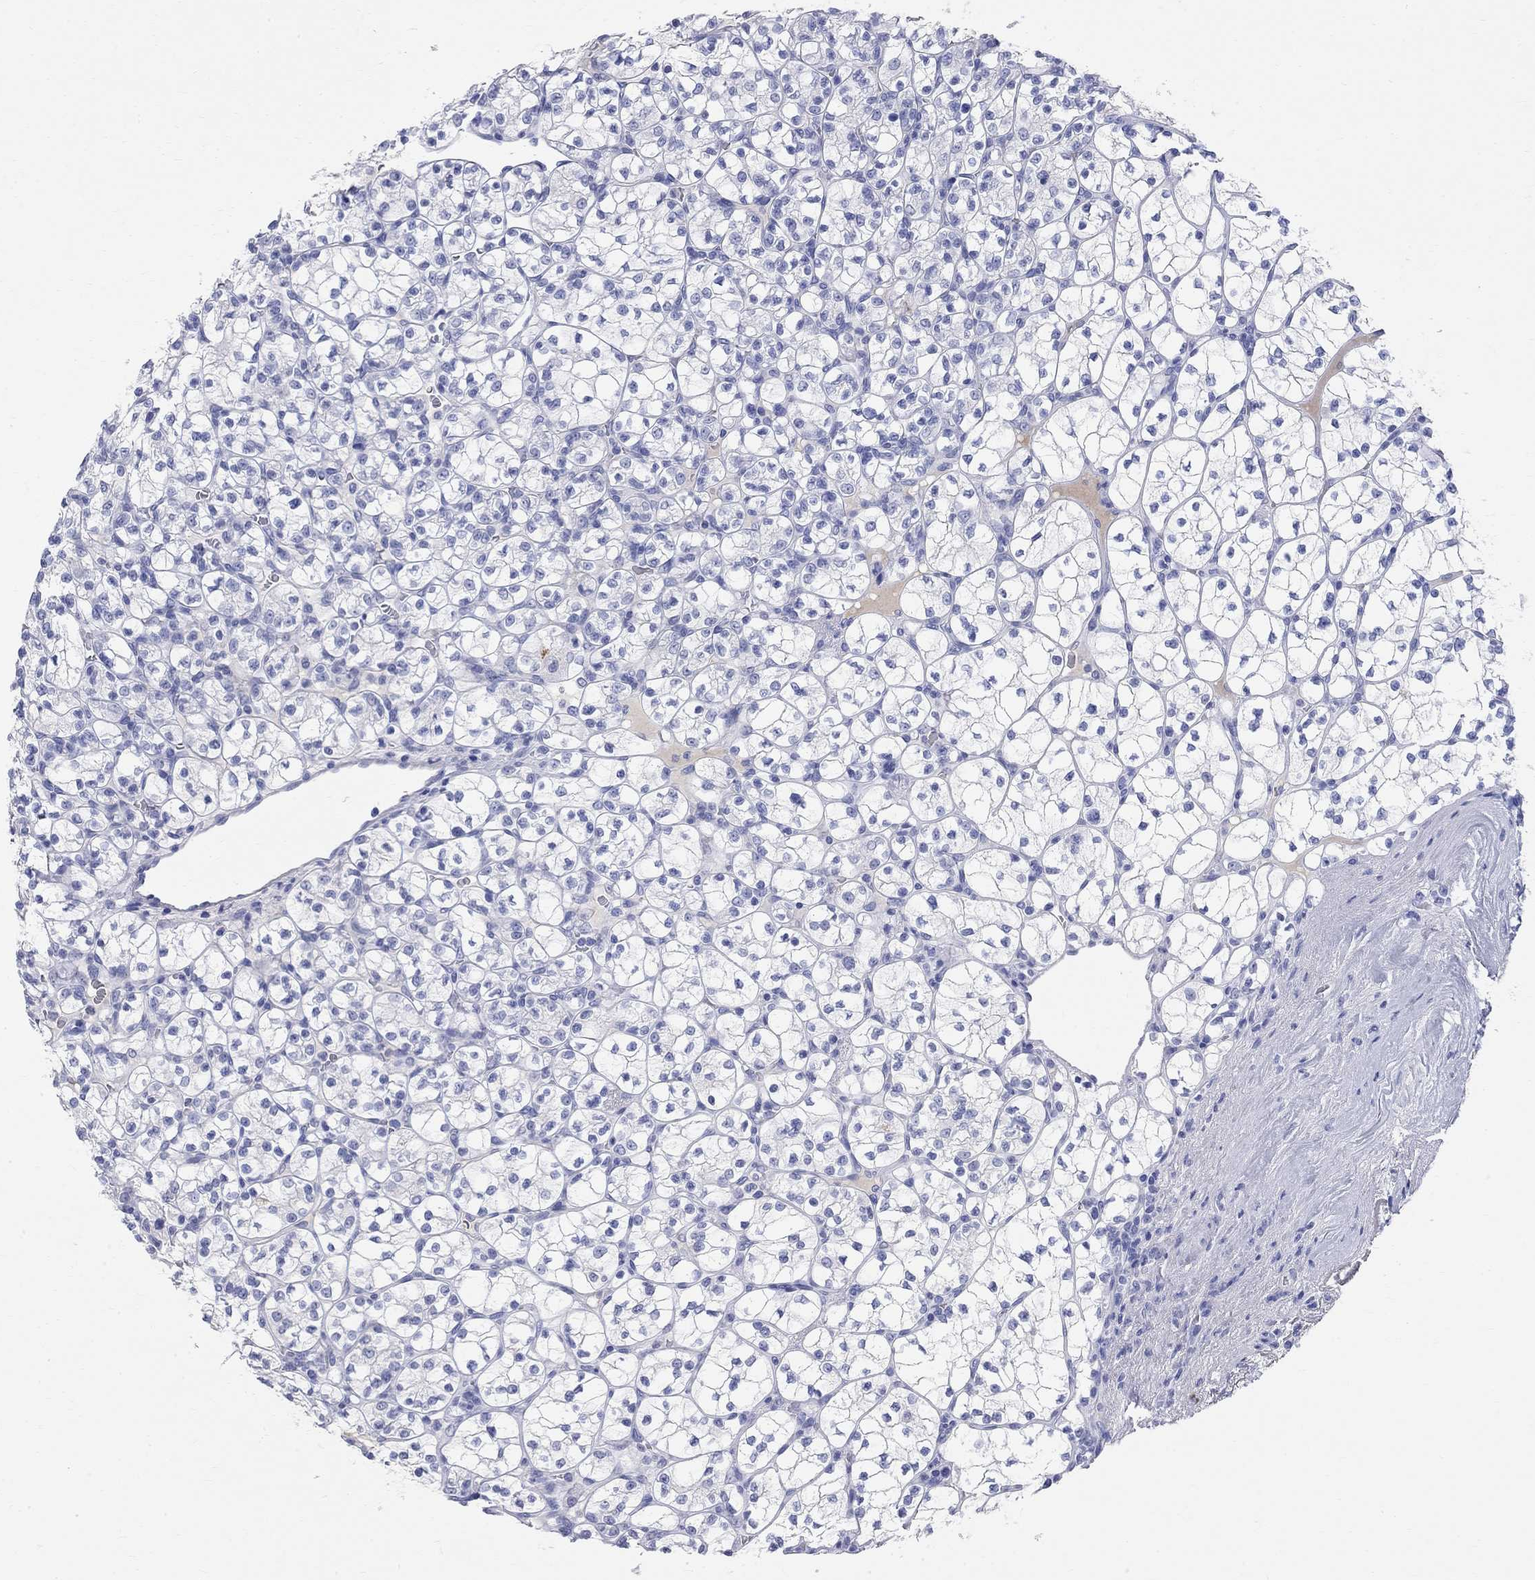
{"staining": {"intensity": "negative", "quantity": "none", "location": "none"}, "tissue": "renal cancer", "cell_type": "Tumor cells", "image_type": "cancer", "snomed": [{"axis": "morphology", "description": "Adenocarcinoma, NOS"}, {"axis": "topography", "description": "Kidney"}], "caption": "Immunohistochemistry (IHC) of human renal adenocarcinoma displays no staining in tumor cells.", "gene": "PHOX2B", "patient": {"sex": "female", "age": 89}}